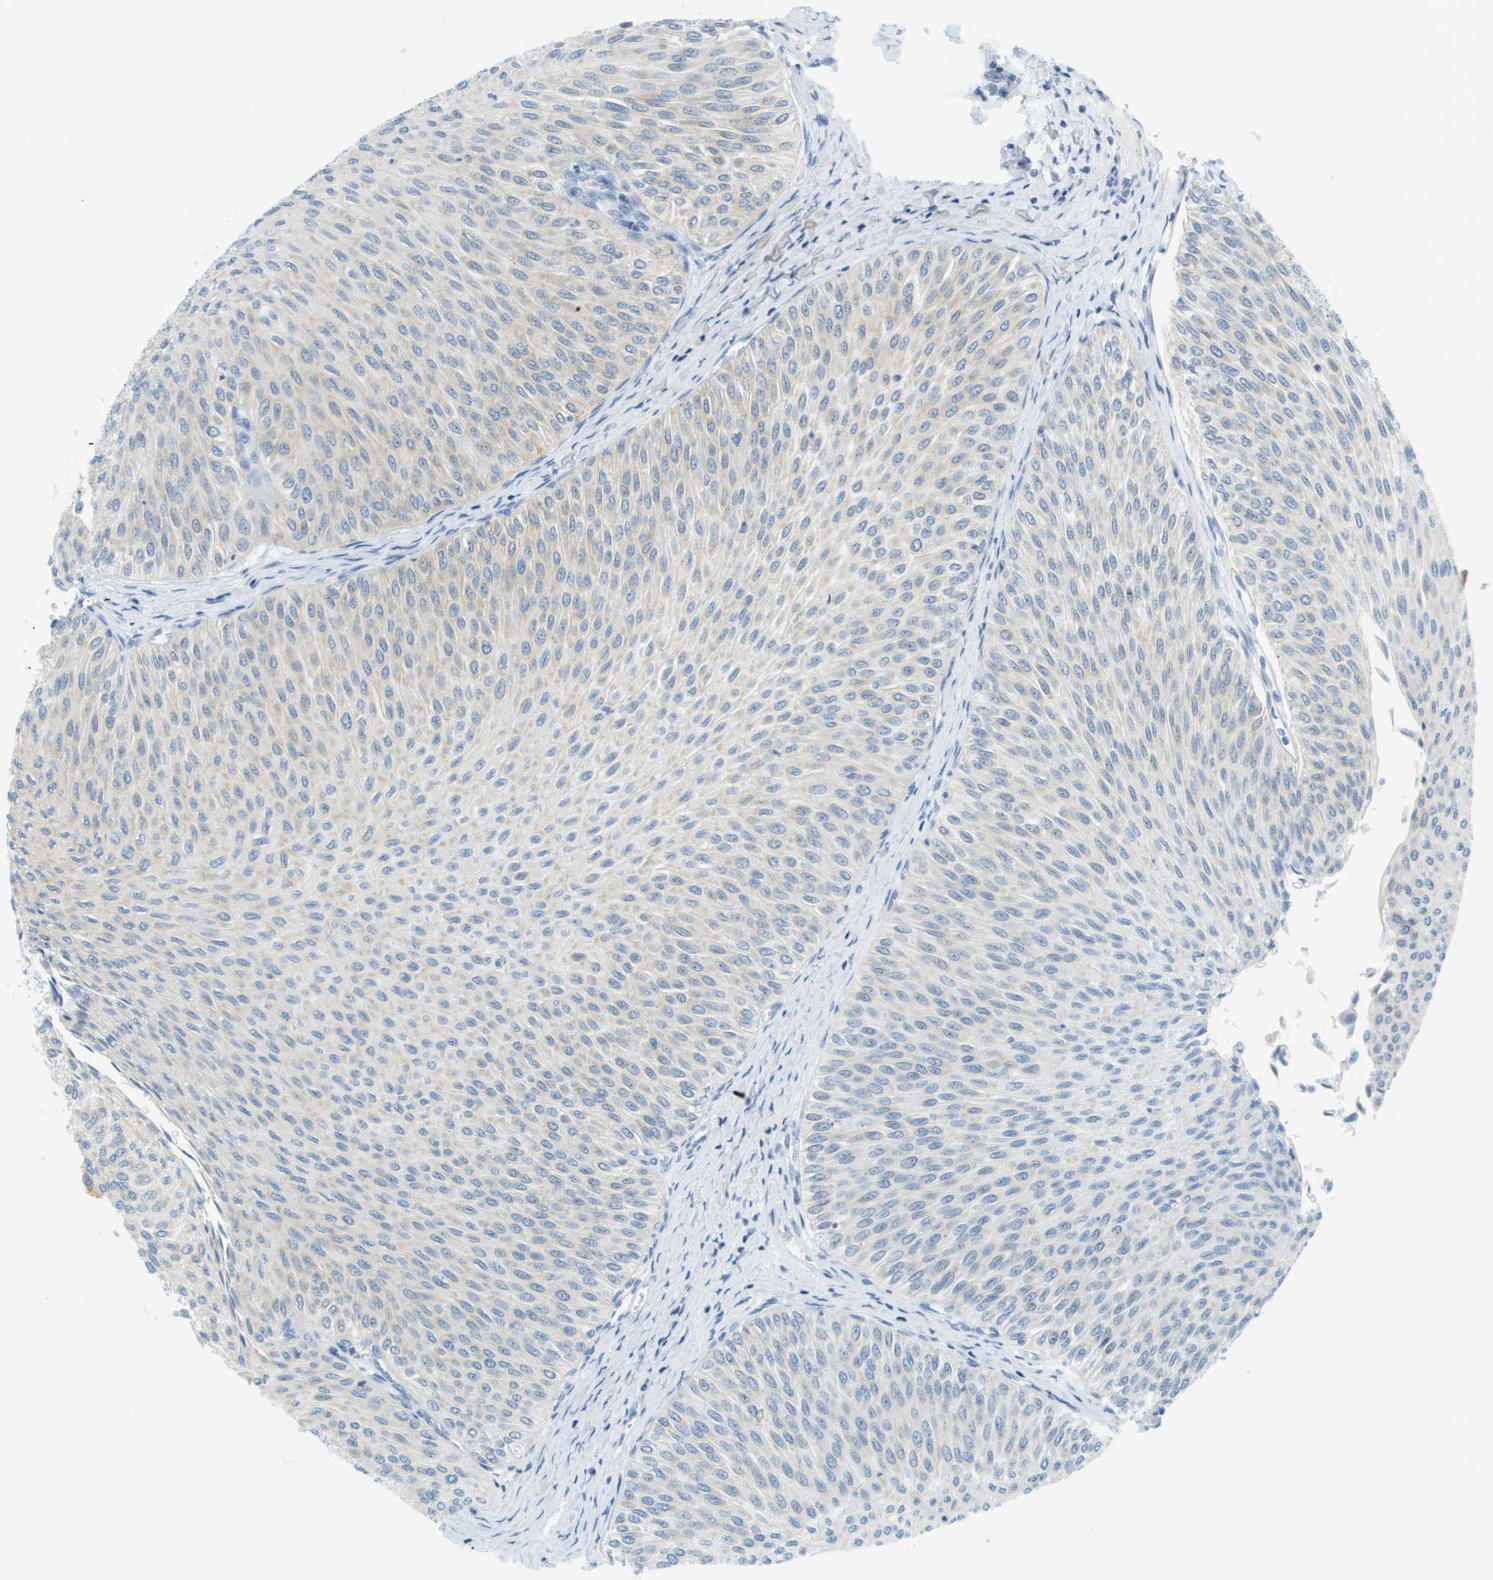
{"staining": {"intensity": "negative", "quantity": "none", "location": "none"}, "tissue": "urothelial cancer", "cell_type": "Tumor cells", "image_type": "cancer", "snomed": [{"axis": "morphology", "description": "Urothelial carcinoma, Low grade"}, {"axis": "topography", "description": "Urinary bladder"}], "caption": "Protein analysis of urothelial cancer reveals no significant expression in tumor cells. (DAB (3,3'-diaminobenzidine) IHC visualized using brightfield microscopy, high magnification).", "gene": "SMYD5", "patient": {"sex": "male", "age": 78}}